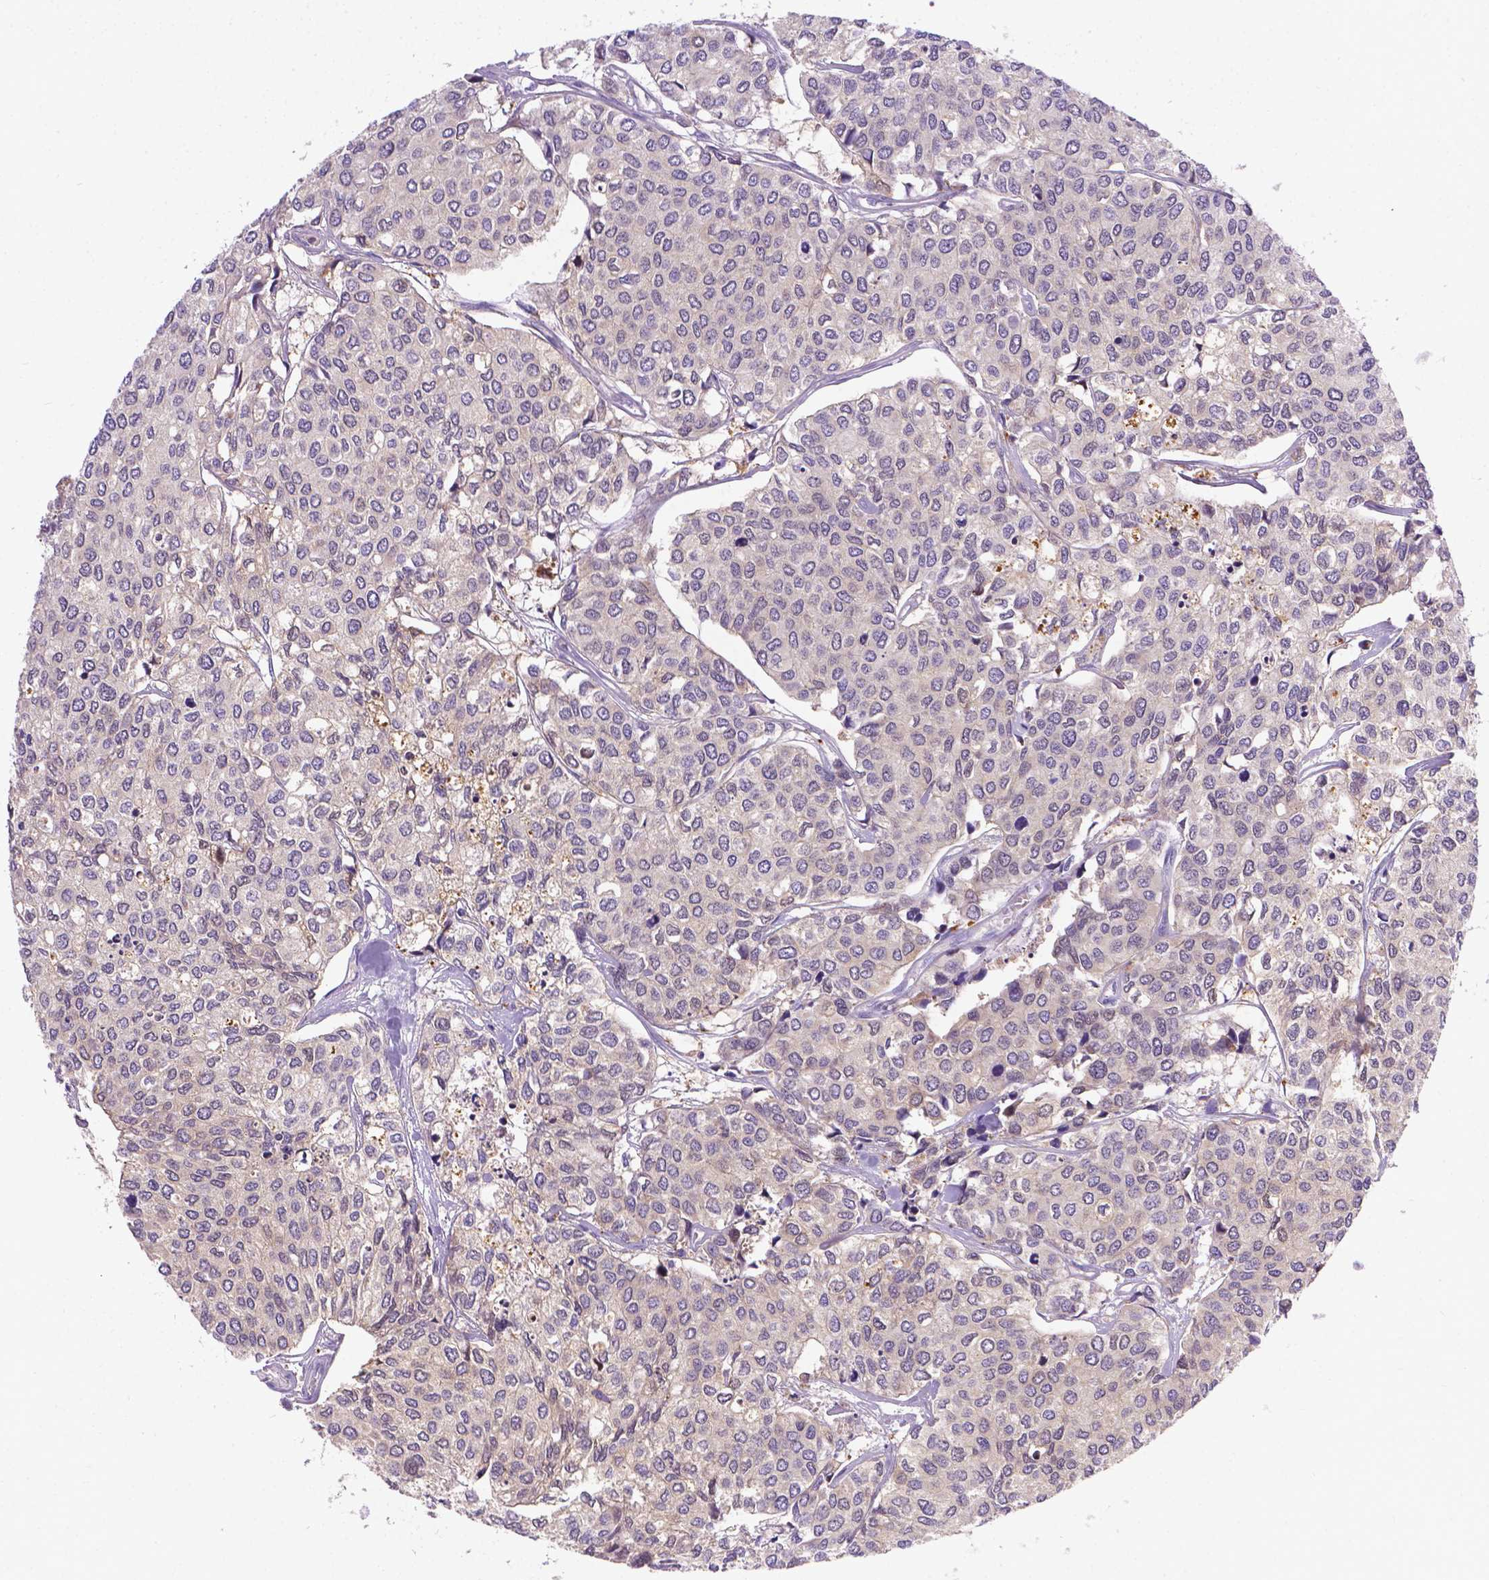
{"staining": {"intensity": "negative", "quantity": "none", "location": "none"}, "tissue": "urothelial cancer", "cell_type": "Tumor cells", "image_type": "cancer", "snomed": [{"axis": "morphology", "description": "Urothelial carcinoma, High grade"}, {"axis": "topography", "description": "Urinary bladder"}], "caption": "Urothelial cancer was stained to show a protein in brown. There is no significant expression in tumor cells. (DAB immunohistochemistry (IHC) with hematoxylin counter stain).", "gene": "TM4SF18", "patient": {"sex": "male", "age": 73}}